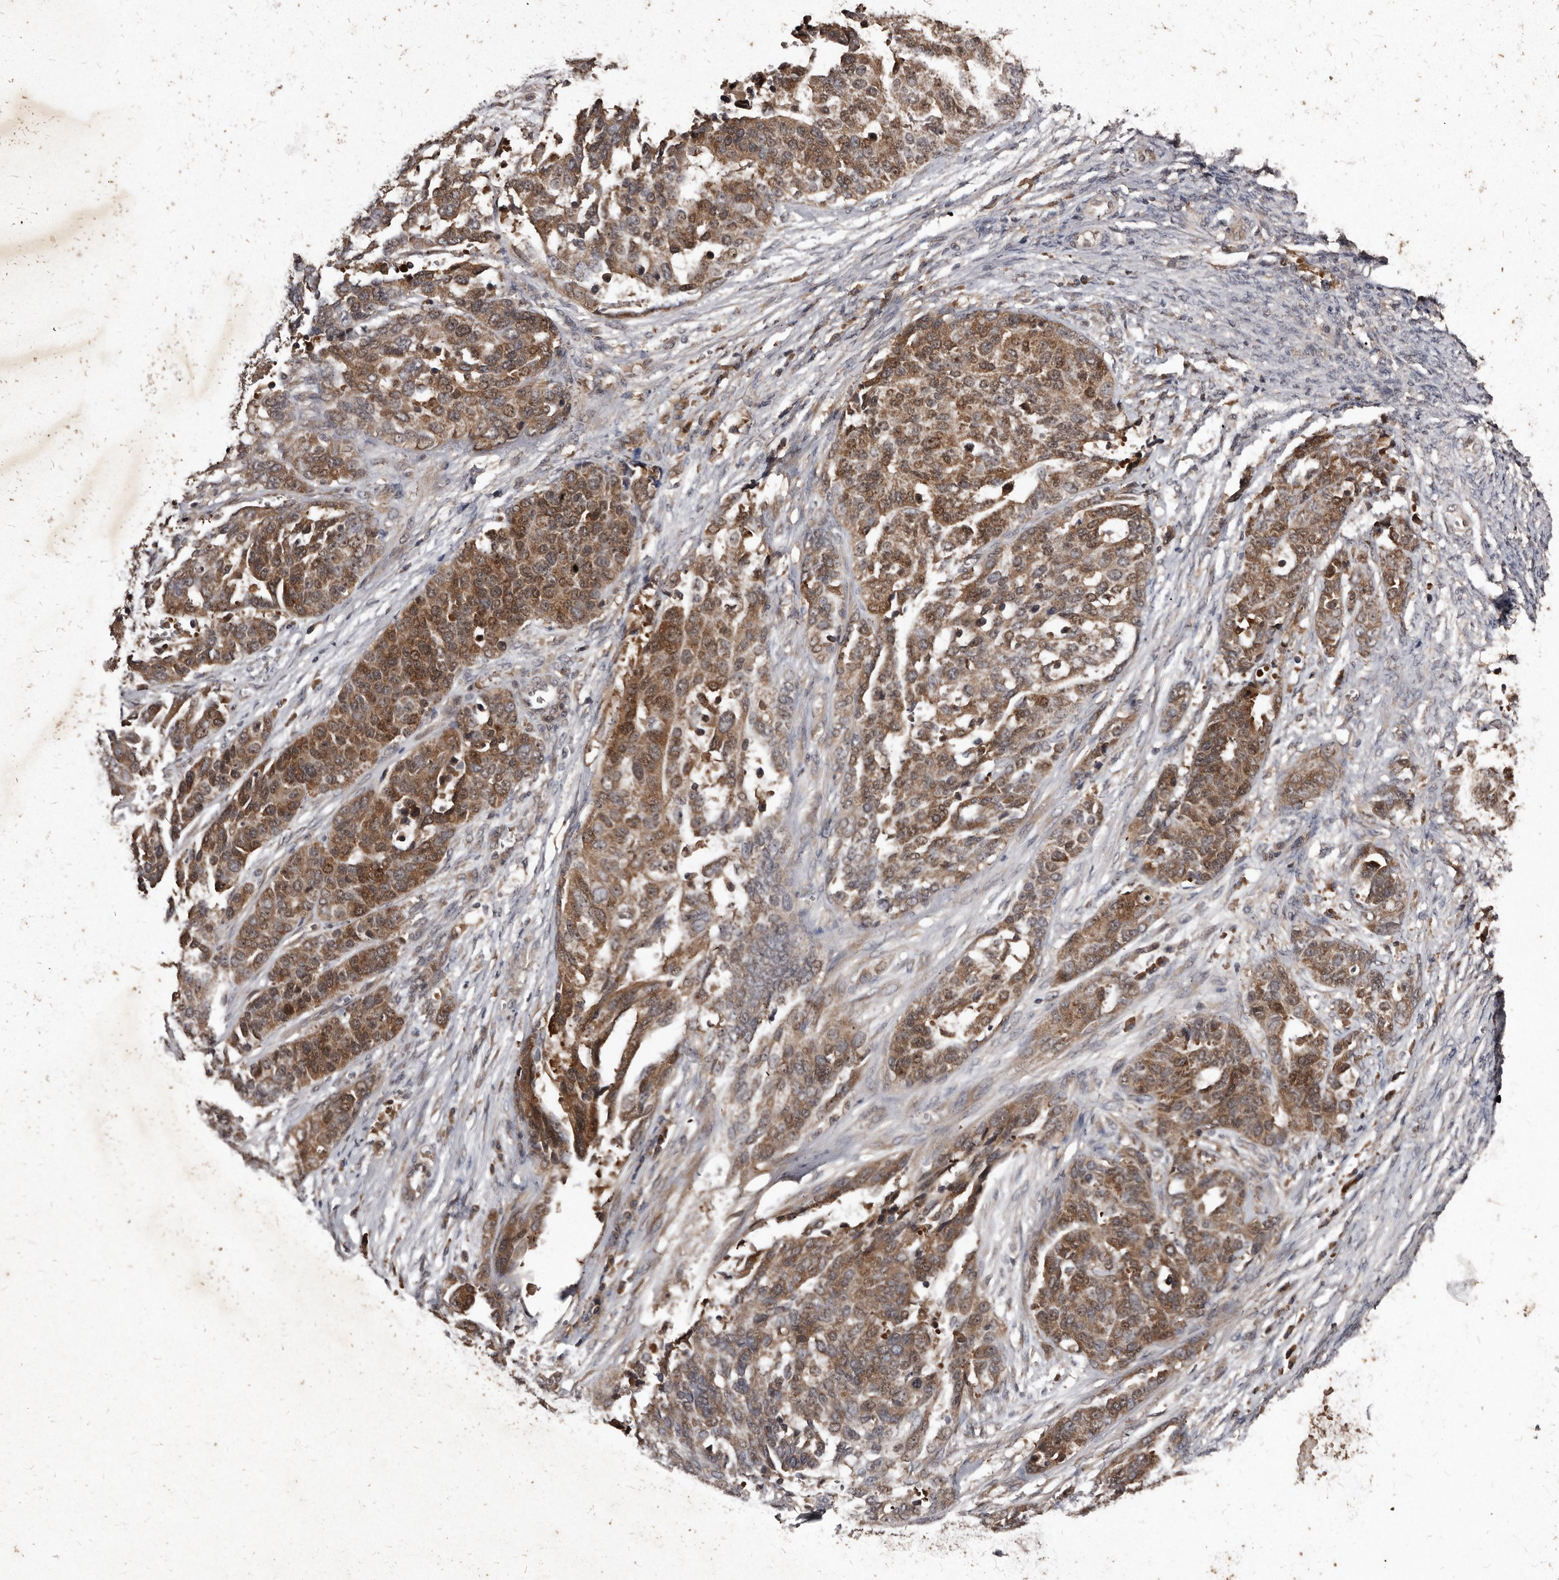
{"staining": {"intensity": "moderate", "quantity": ">75%", "location": "cytoplasmic/membranous"}, "tissue": "ovarian cancer", "cell_type": "Tumor cells", "image_type": "cancer", "snomed": [{"axis": "morphology", "description": "Cystadenocarcinoma, serous, NOS"}, {"axis": "topography", "description": "Ovary"}], "caption": "Approximately >75% of tumor cells in human serous cystadenocarcinoma (ovarian) show moderate cytoplasmic/membranous protein positivity as visualized by brown immunohistochemical staining.", "gene": "PMVK", "patient": {"sex": "female", "age": 44}}